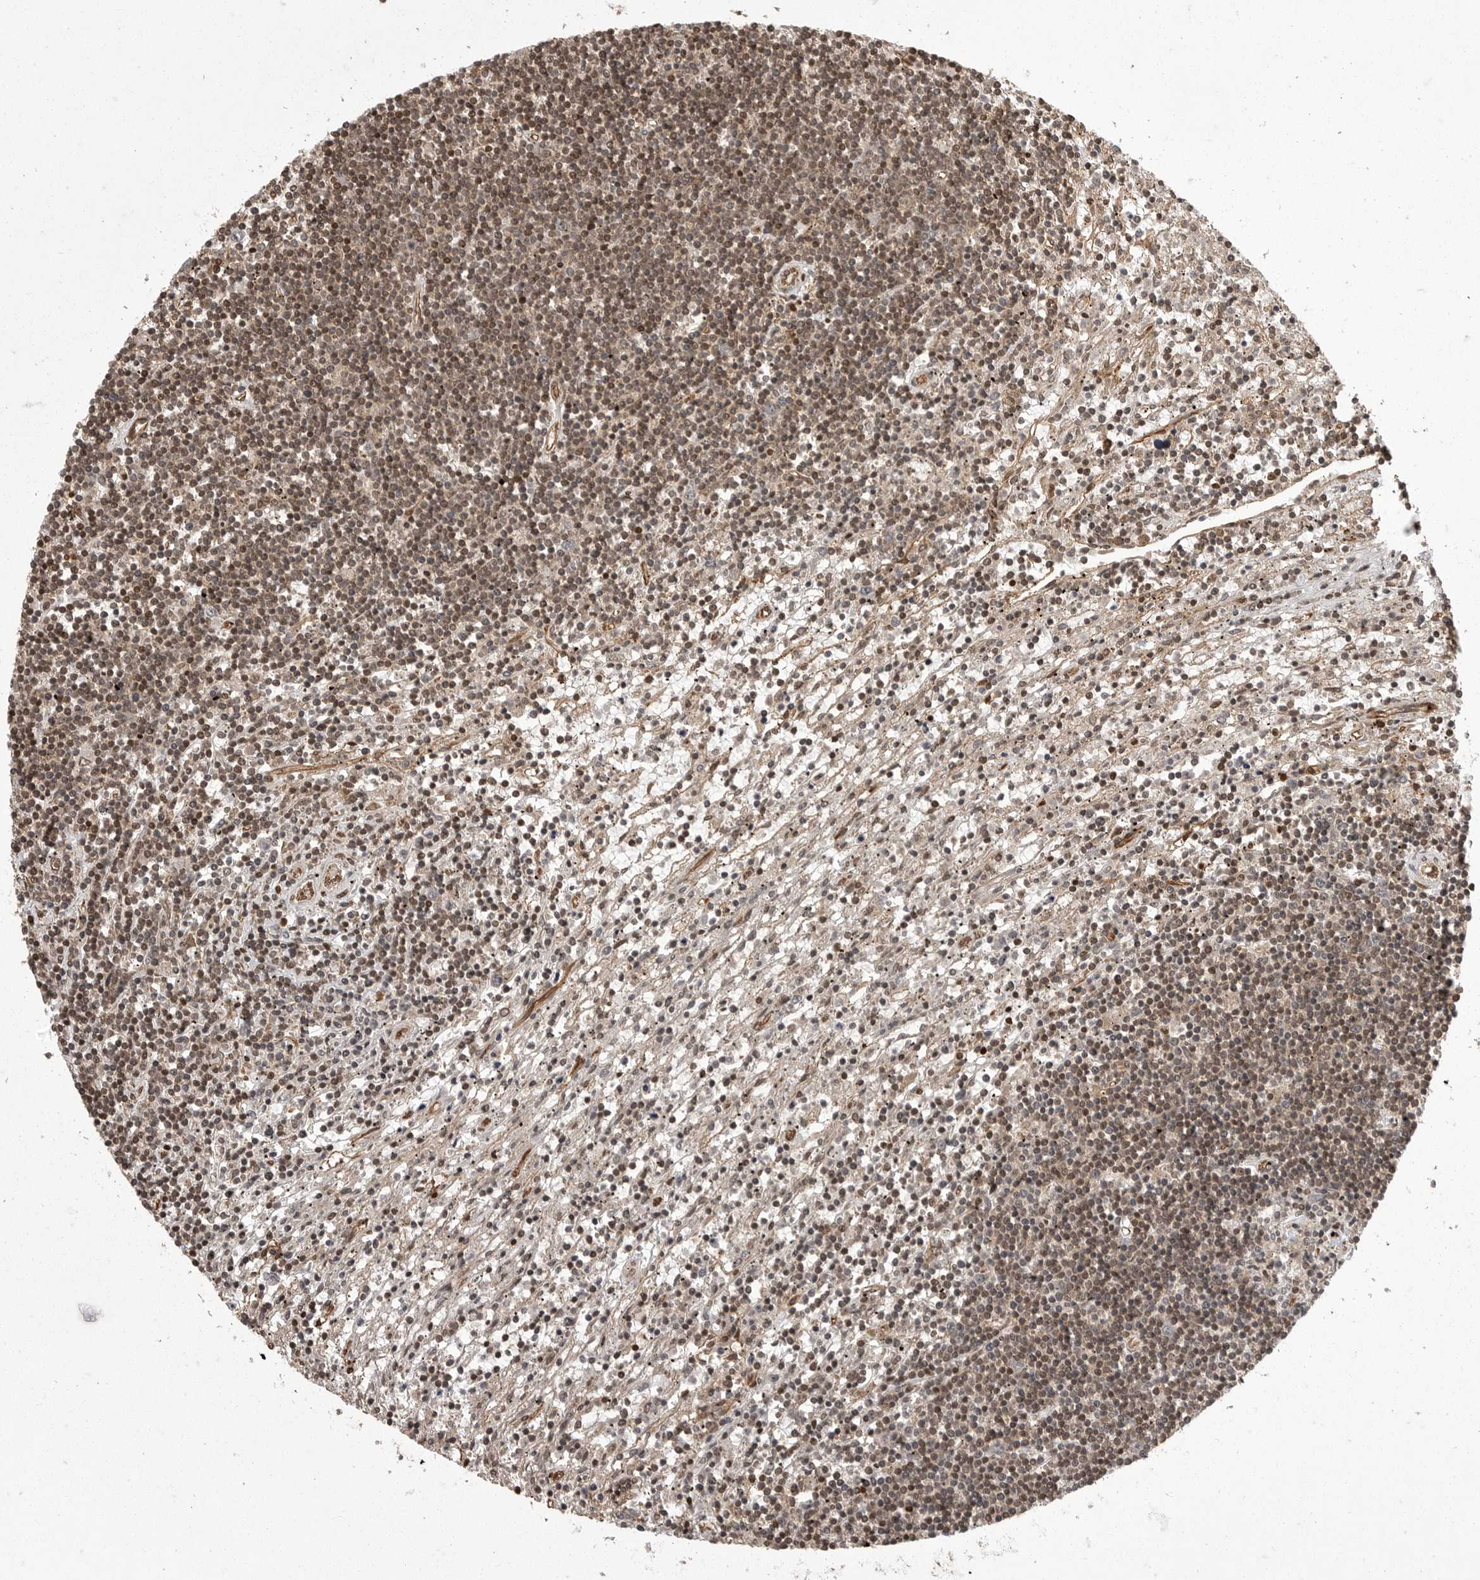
{"staining": {"intensity": "weak", "quantity": ">75%", "location": "cytoplasmic/membranous"}, "tissue": "lymphoma", "cell_type": "Tumor cells", "image_type": "cancer", "snomed": [{"axis": "morphology", "description": "Malignant lymphoma, non-Hodgkin's type, Low grade"}, {"axis": "topography", "description": "Spleen"}], "caption": "Immunohistochemistry (IHC) of malignant lymphoma, non-Hodgkin's type (low-grade) displays low levels of weak cytoplasmic/membranous positivity in about >75% of tumor cells.", "gene": "DNAJC8", "patient": {"sex": "male", "age": 76}}